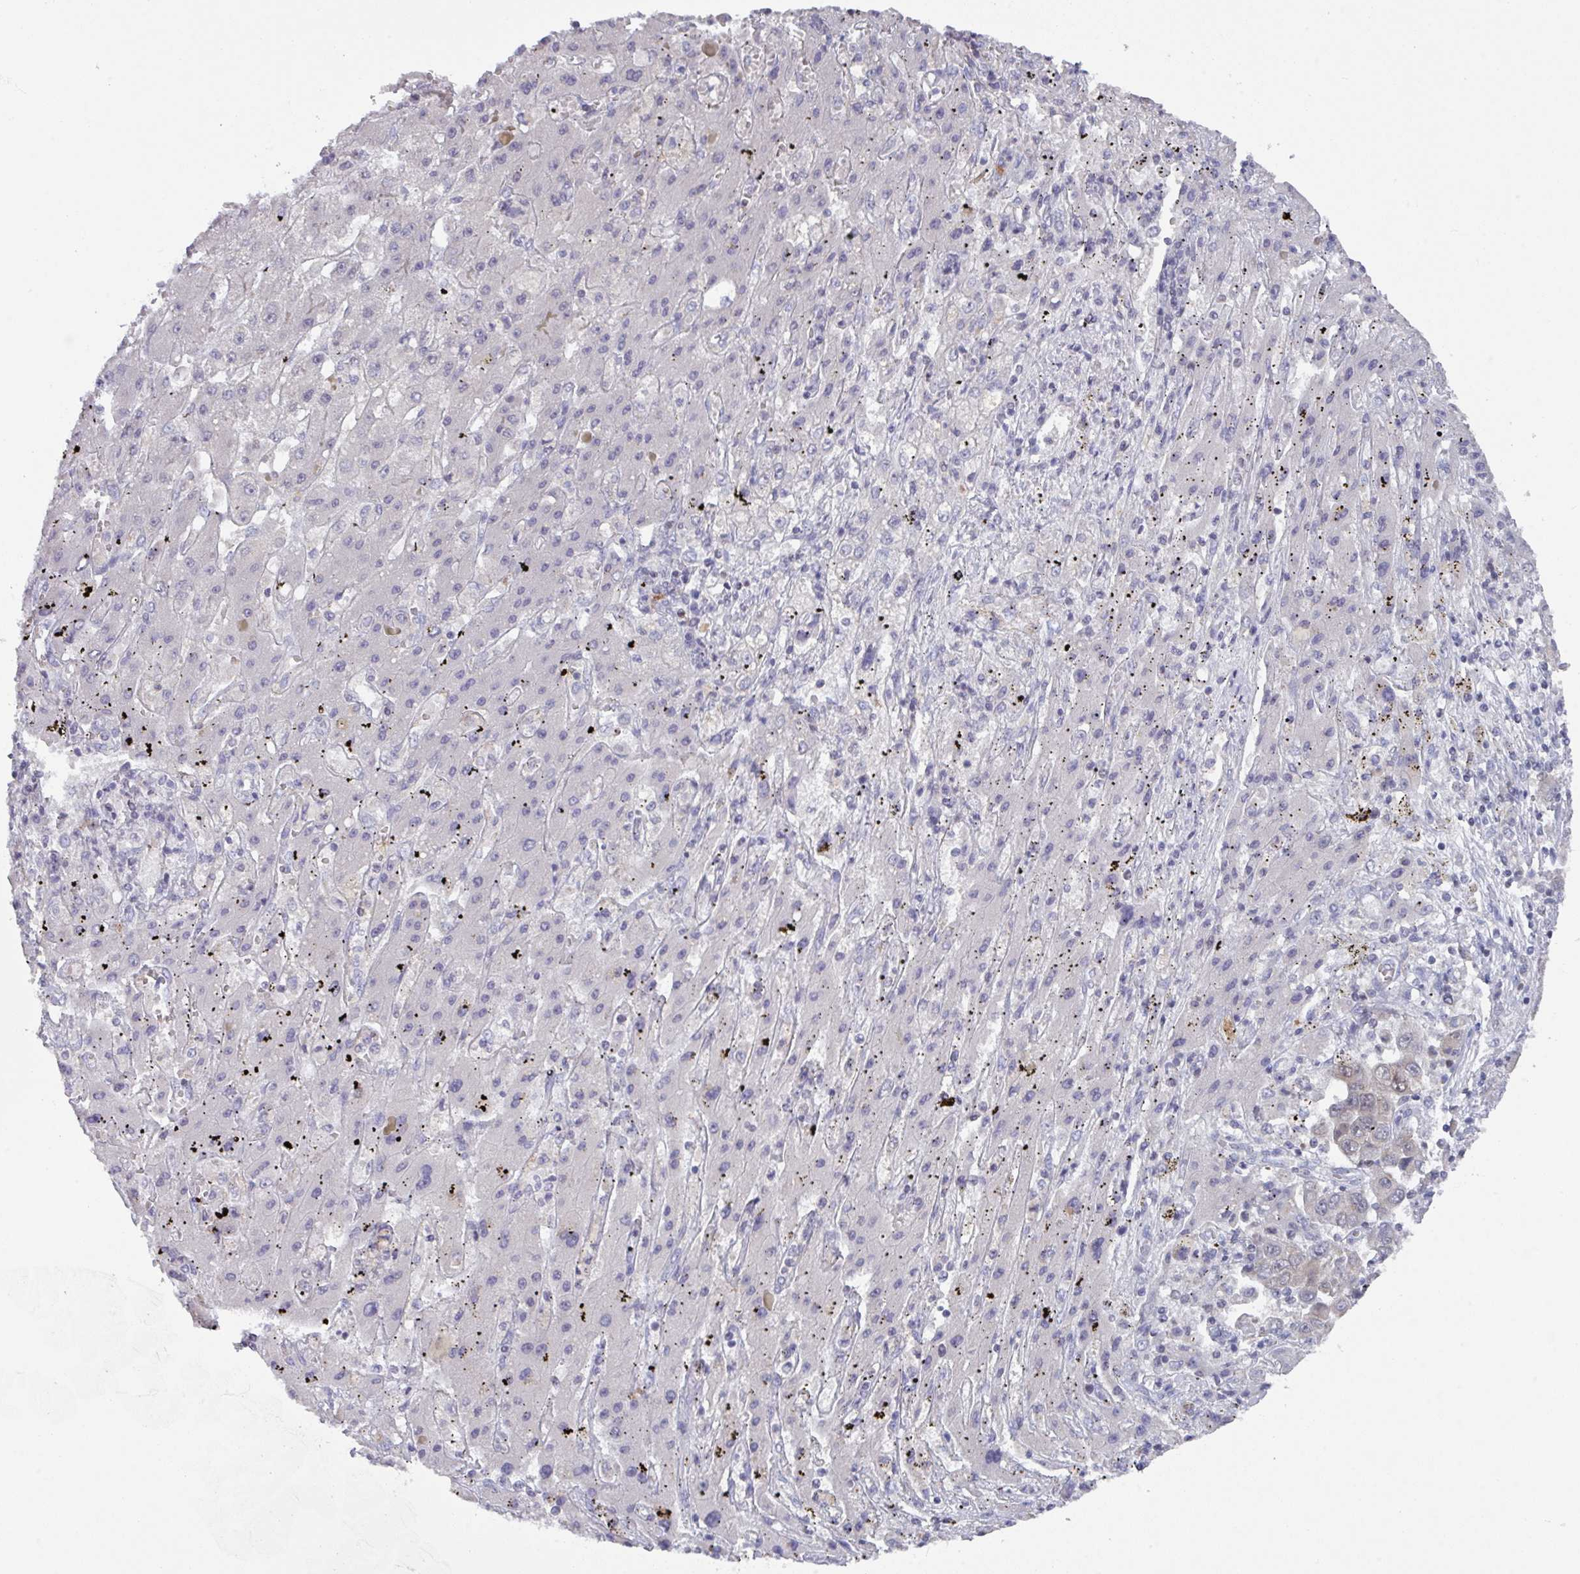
{"staining": {"intensity": "moderate", "quantity": "<25%", "location": "nuclear"}, "tissue": "liver cancer", "cell_type": "Tumor cells", "image_type": "cancer", "snomed": [{"axis": "morphology", "description": "Cholangiocarcinoma"}, {"axis": "topography", "description": "Liver"}], "caption": "Protein staining by immunohistochemistry demonstrates moderate nuclear staining in approximately <25% of tumor cells in liver cholangiocarcinoma.", "gene": "DCAF12L2", "patient": {"sex": "female", "age": 52}}